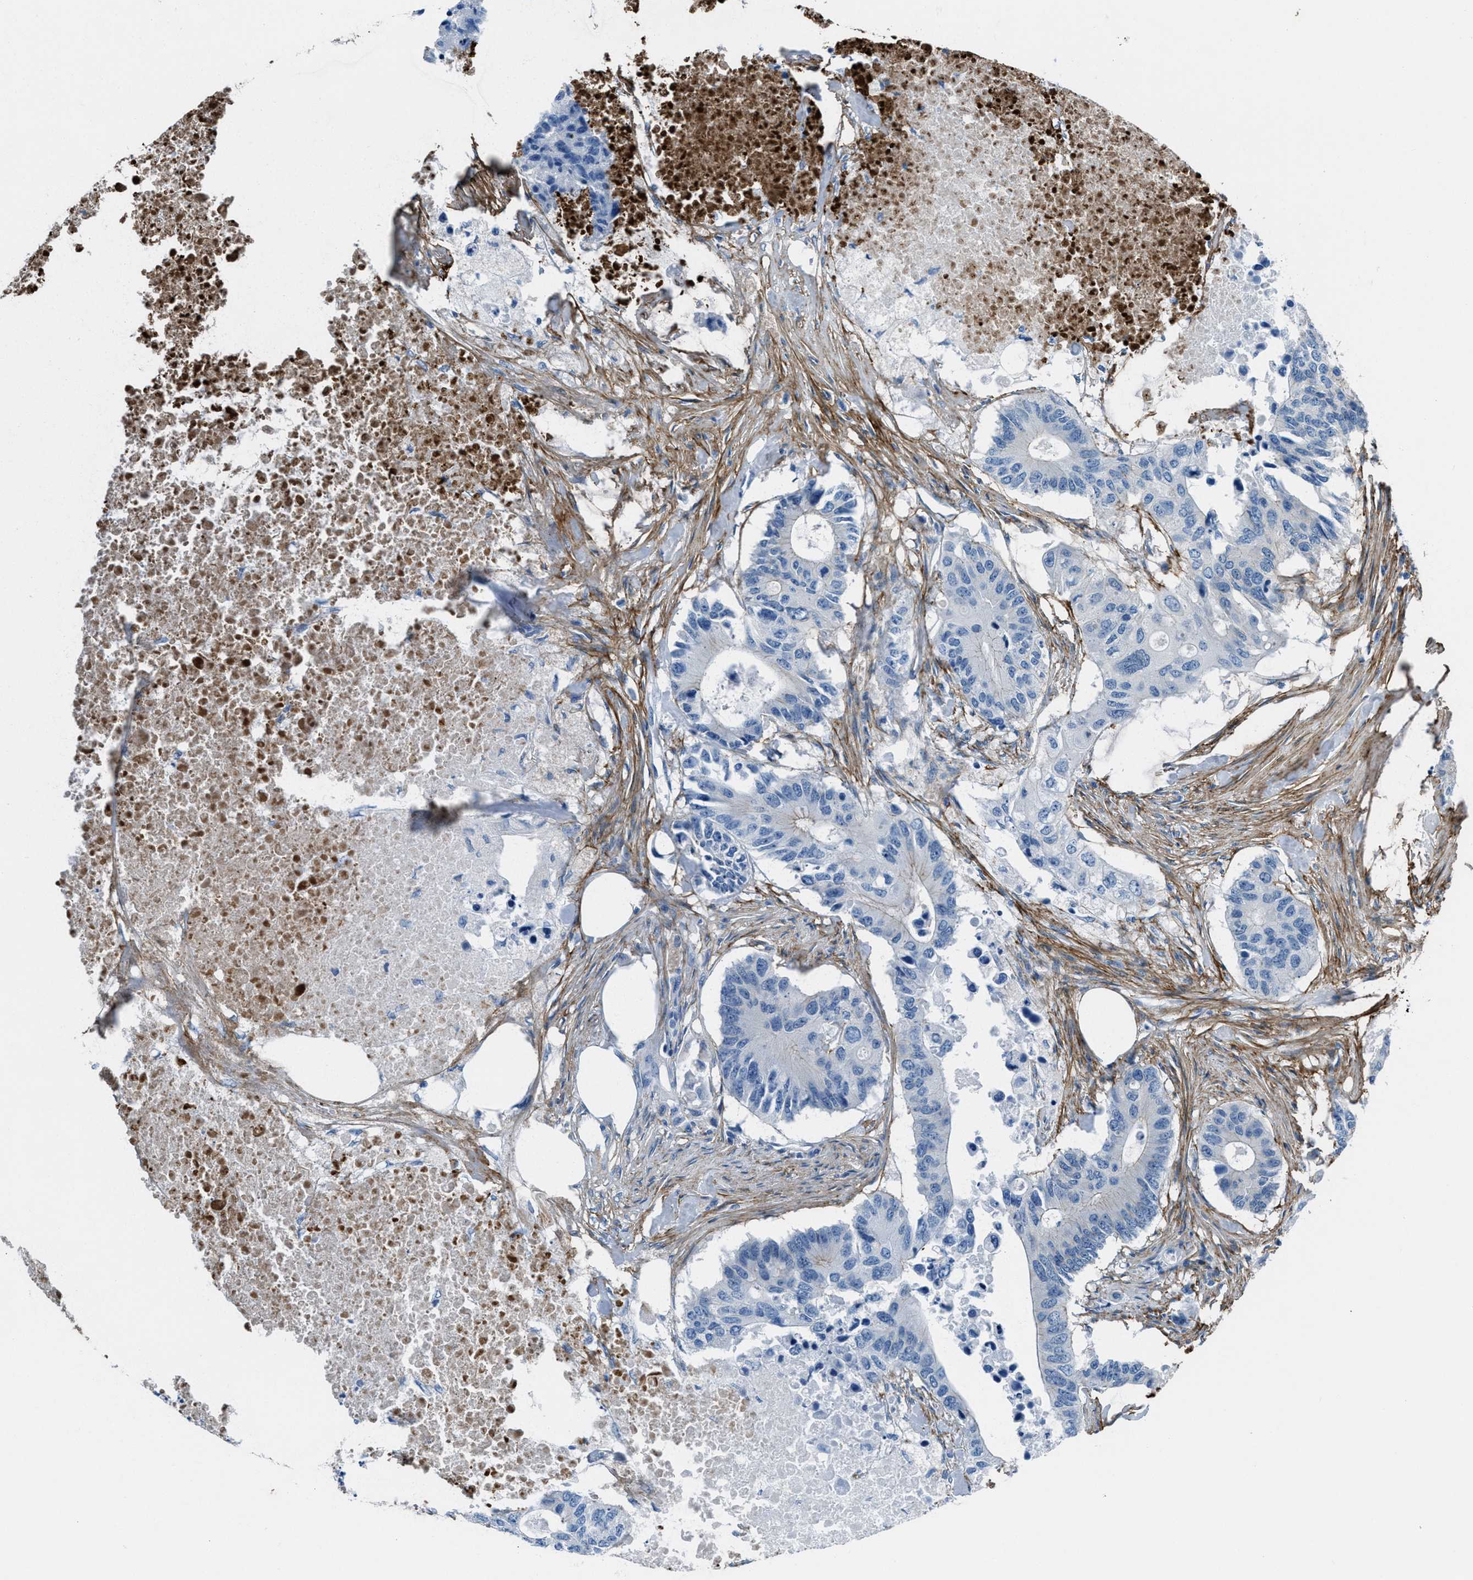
{"staining": {"intensity": "negative", "quantity": "none", "location": "none"}, "tissue": "colorectal cancer", "cell_type": "Tumor cells", "image_type": "cancer", "snomed": [{"axis": "morphology", "description": "Adenocarcinoma, NOS"}, {"axis": "topography", "description": "Colon"}], "caption": "An immunohistochemistry (IHC) histopathology image of colorectal cancer is shown. There is no staining in tumor cells of colorectal cancer.", "gene": "FBN1", "patient": {"sex": "male", "age": 71}}